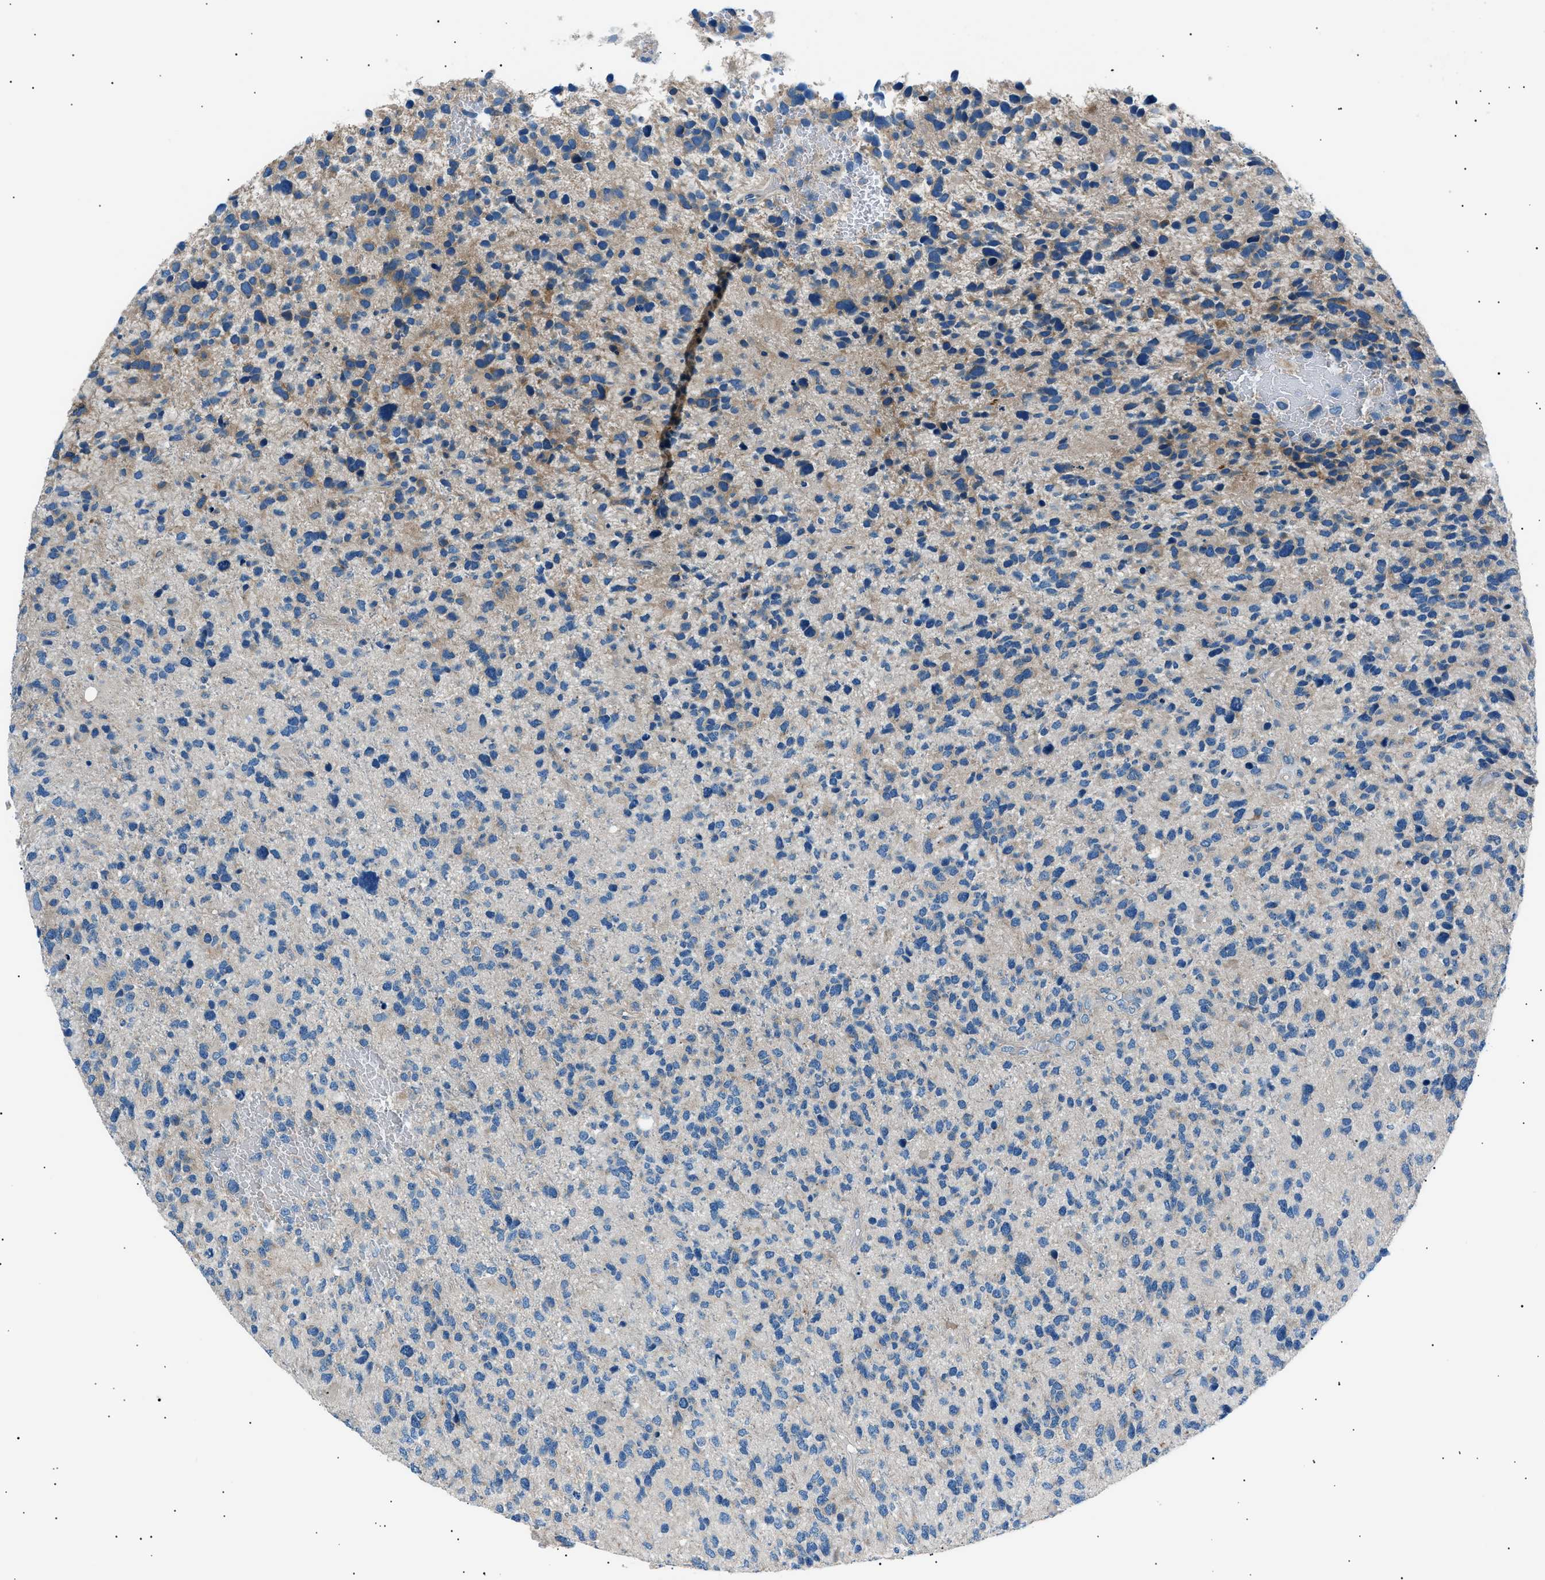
{"staining": {"intensity": "weak", "quantity": "<25%", "location": "cytoplasmic/membranous"}, "tissue": "glioma", "cell_type": "Tumor cells", "image_type": "cancer", "snomed": [{"axis": "morphology", "description": "Glioma, malignant, High grade"}, {"axis": "topography", "description": "Brain"}], "caption": "Tumor cells are negative for brown protein staining in glioma.", "gene": "LRRC37B", "patient": {"sex": "female", "age": 58}}